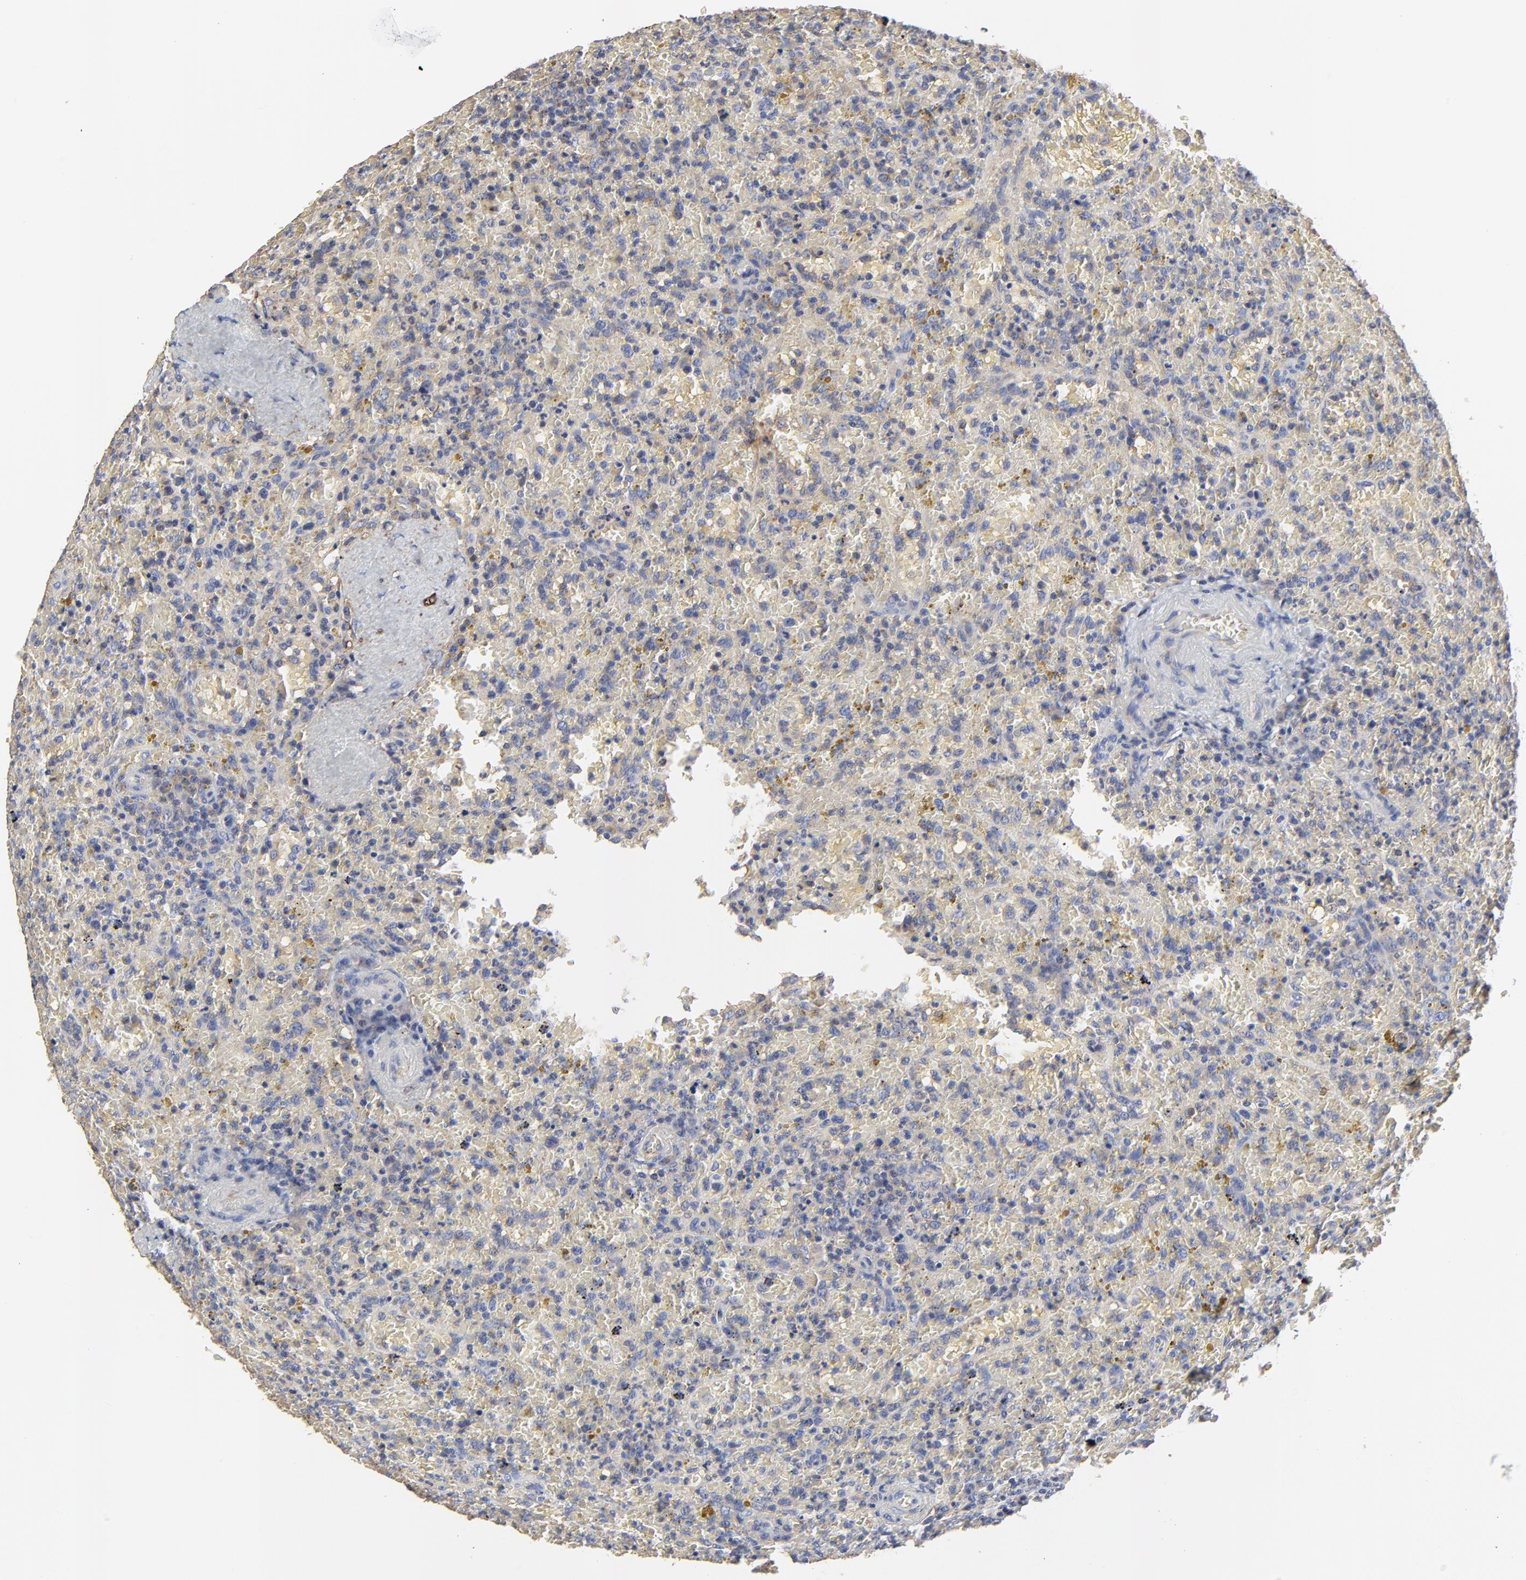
{"staining": {"intensity": "weak", "quantity": "25%-75%", "location": "cytoplasmic/membranous"}, "tissue": "lymphoma", "cell_type": "Tumor cells", "image_type": "cancer", "snomed": [{"axis": "morphology", "description": "Malignant lymphoma, non-Hodgkin's type, High grade"}, {"axis": "topography", "description": "Spleen"}, {"axis": "topography", "description": "Lymph node"}], "caption": "Brown immunohistochemical staining in lymphoma demonstrates weak cytoplasmic/membranous staining in about 25%-75% of tumor cells. Nuclei are stained in blue.", "gene": "NXF3", "patient": {"sex": "female", "age": 70}}